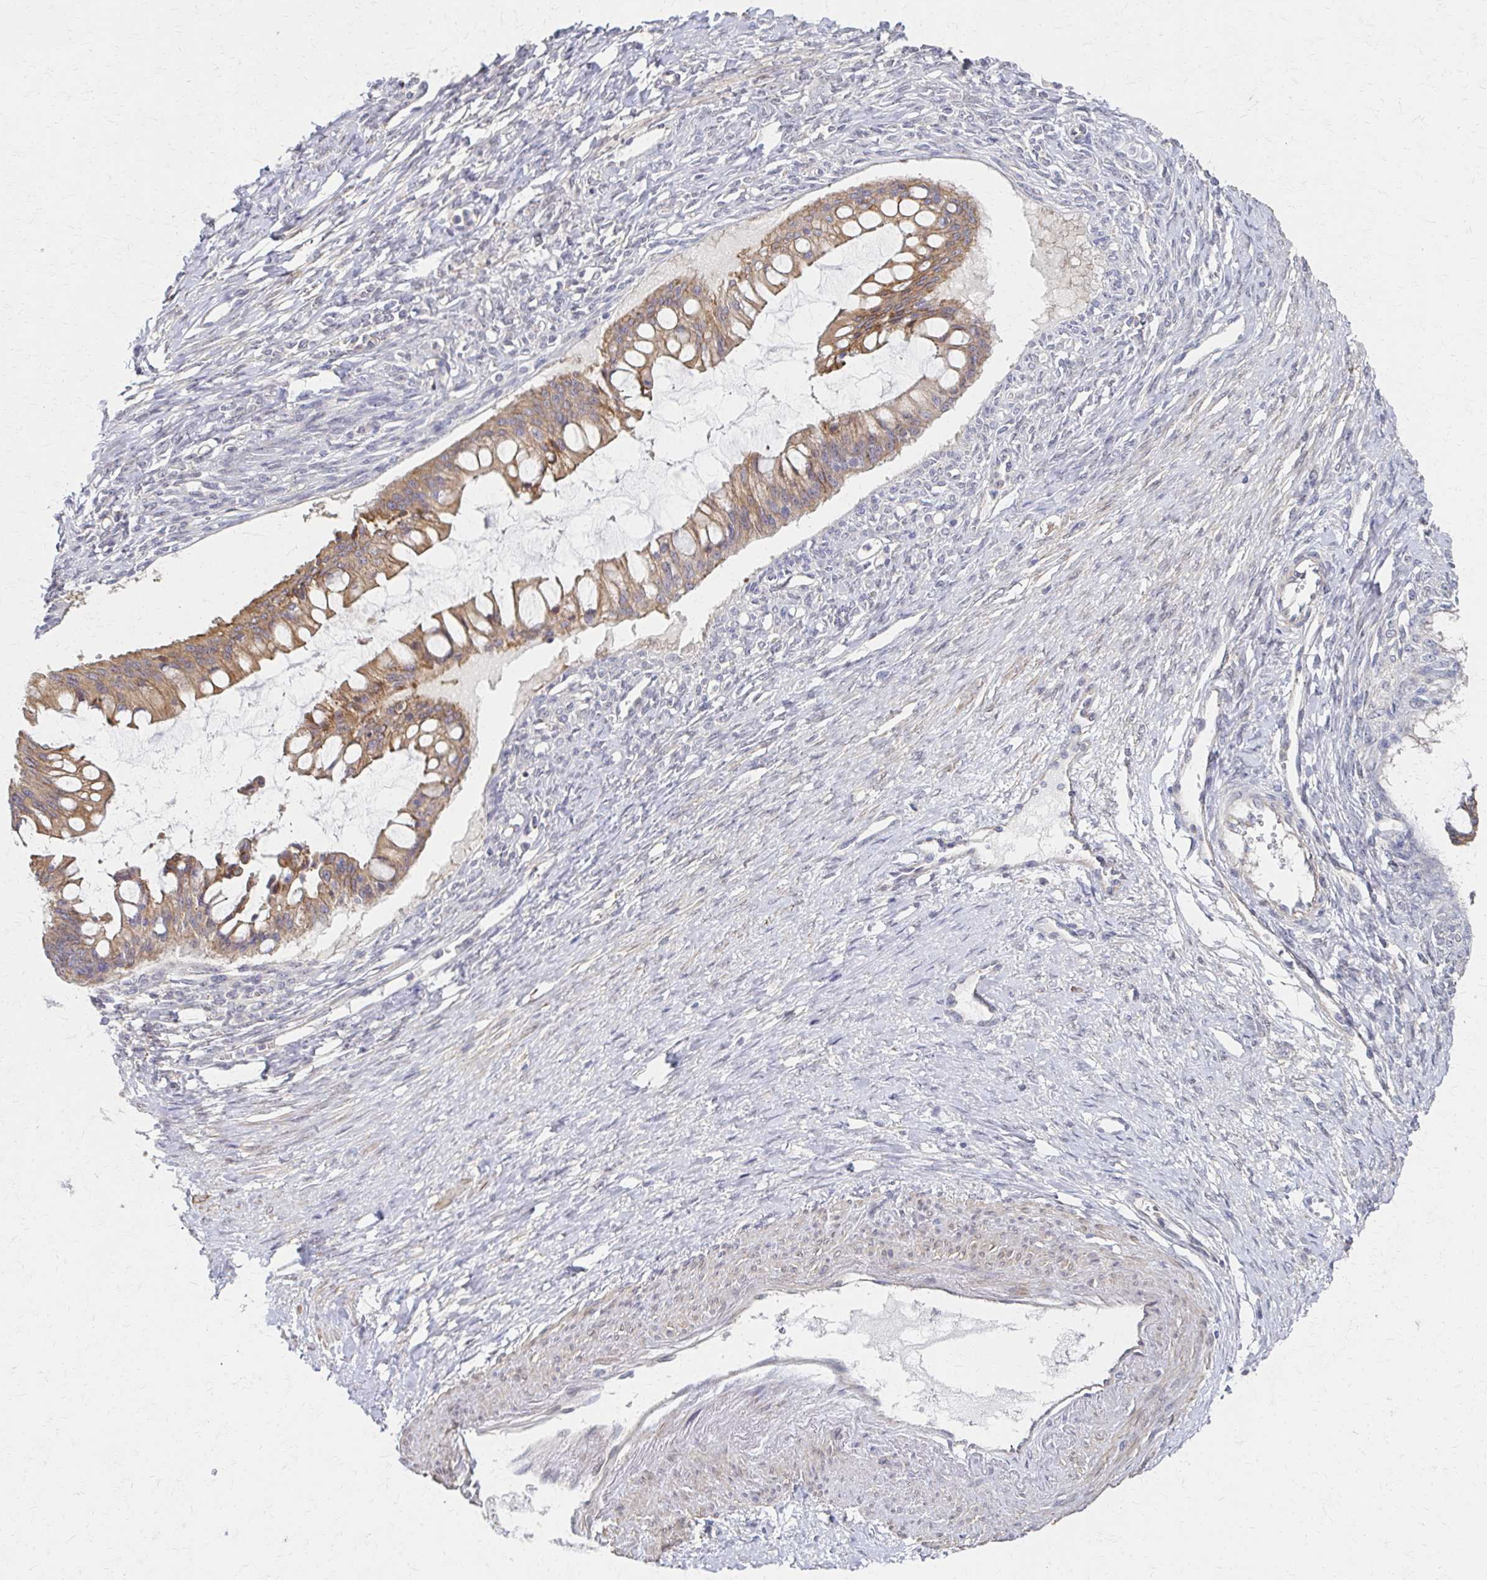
{"staining": {"intensity": "moderate", "quantity": ">75%", "location": "cytoplasmic/membranous"}, "tissue": "ovarian cancer", "cell_type": "Tumor cells", "image_type": "cancer", "snomed": [{"axis": "morphology", "description": "Cystadenocarcinoma, mucinous, NOS"}, {"axis": "topography", "description": "Ovary"}], "caption": "Protein analysis of mucinous cystadenocarcinoma (ovarian) tissue reveals moderate cytoplasmic/membranous staining in about >75% of tumor cells. (DAB (3,3'-diaminobenzidine) = brown stain, brightfield microscopy at high magnification).", "gene": "EOLA2", "patient": {"sex": "female", "age": 73}}